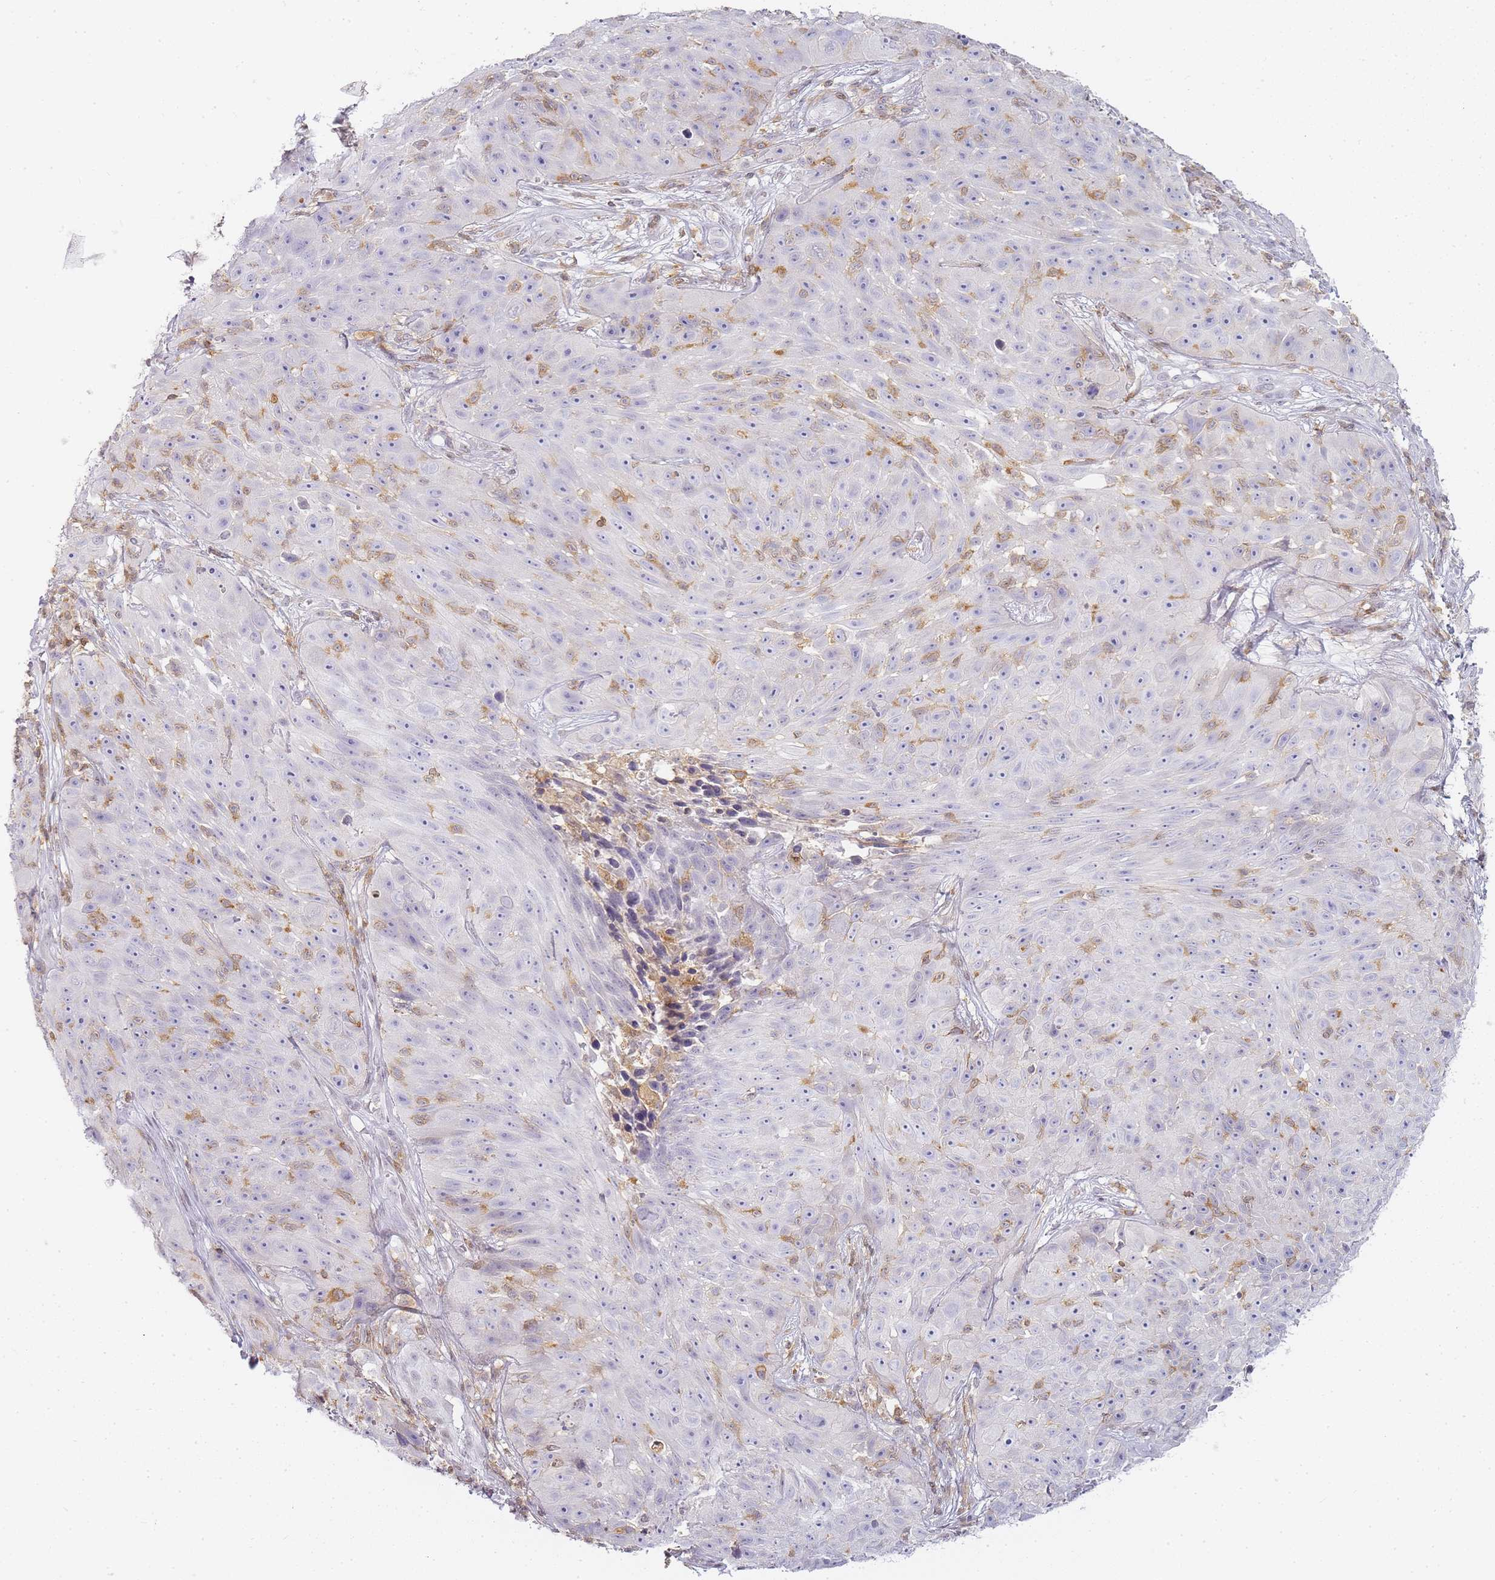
{"staining": {"intensity": "negative", "quantity": "none", "location": "none"}, "tissue": "skin cancer", "cell_type": "Tumor cells", "image_type": "cancer", "snomed": [{"axis": "morphology", "description": "Squamous cell carcinoma, NOS"}, {"axis": "topography", "description": "Skin"}], "caption": "Immunohistochemistry (IHC) of human skin cancer displays no positivity in tumor cells.", "gene": "JAKMIP1", "patient": {"sex": "female", "age": 87}}